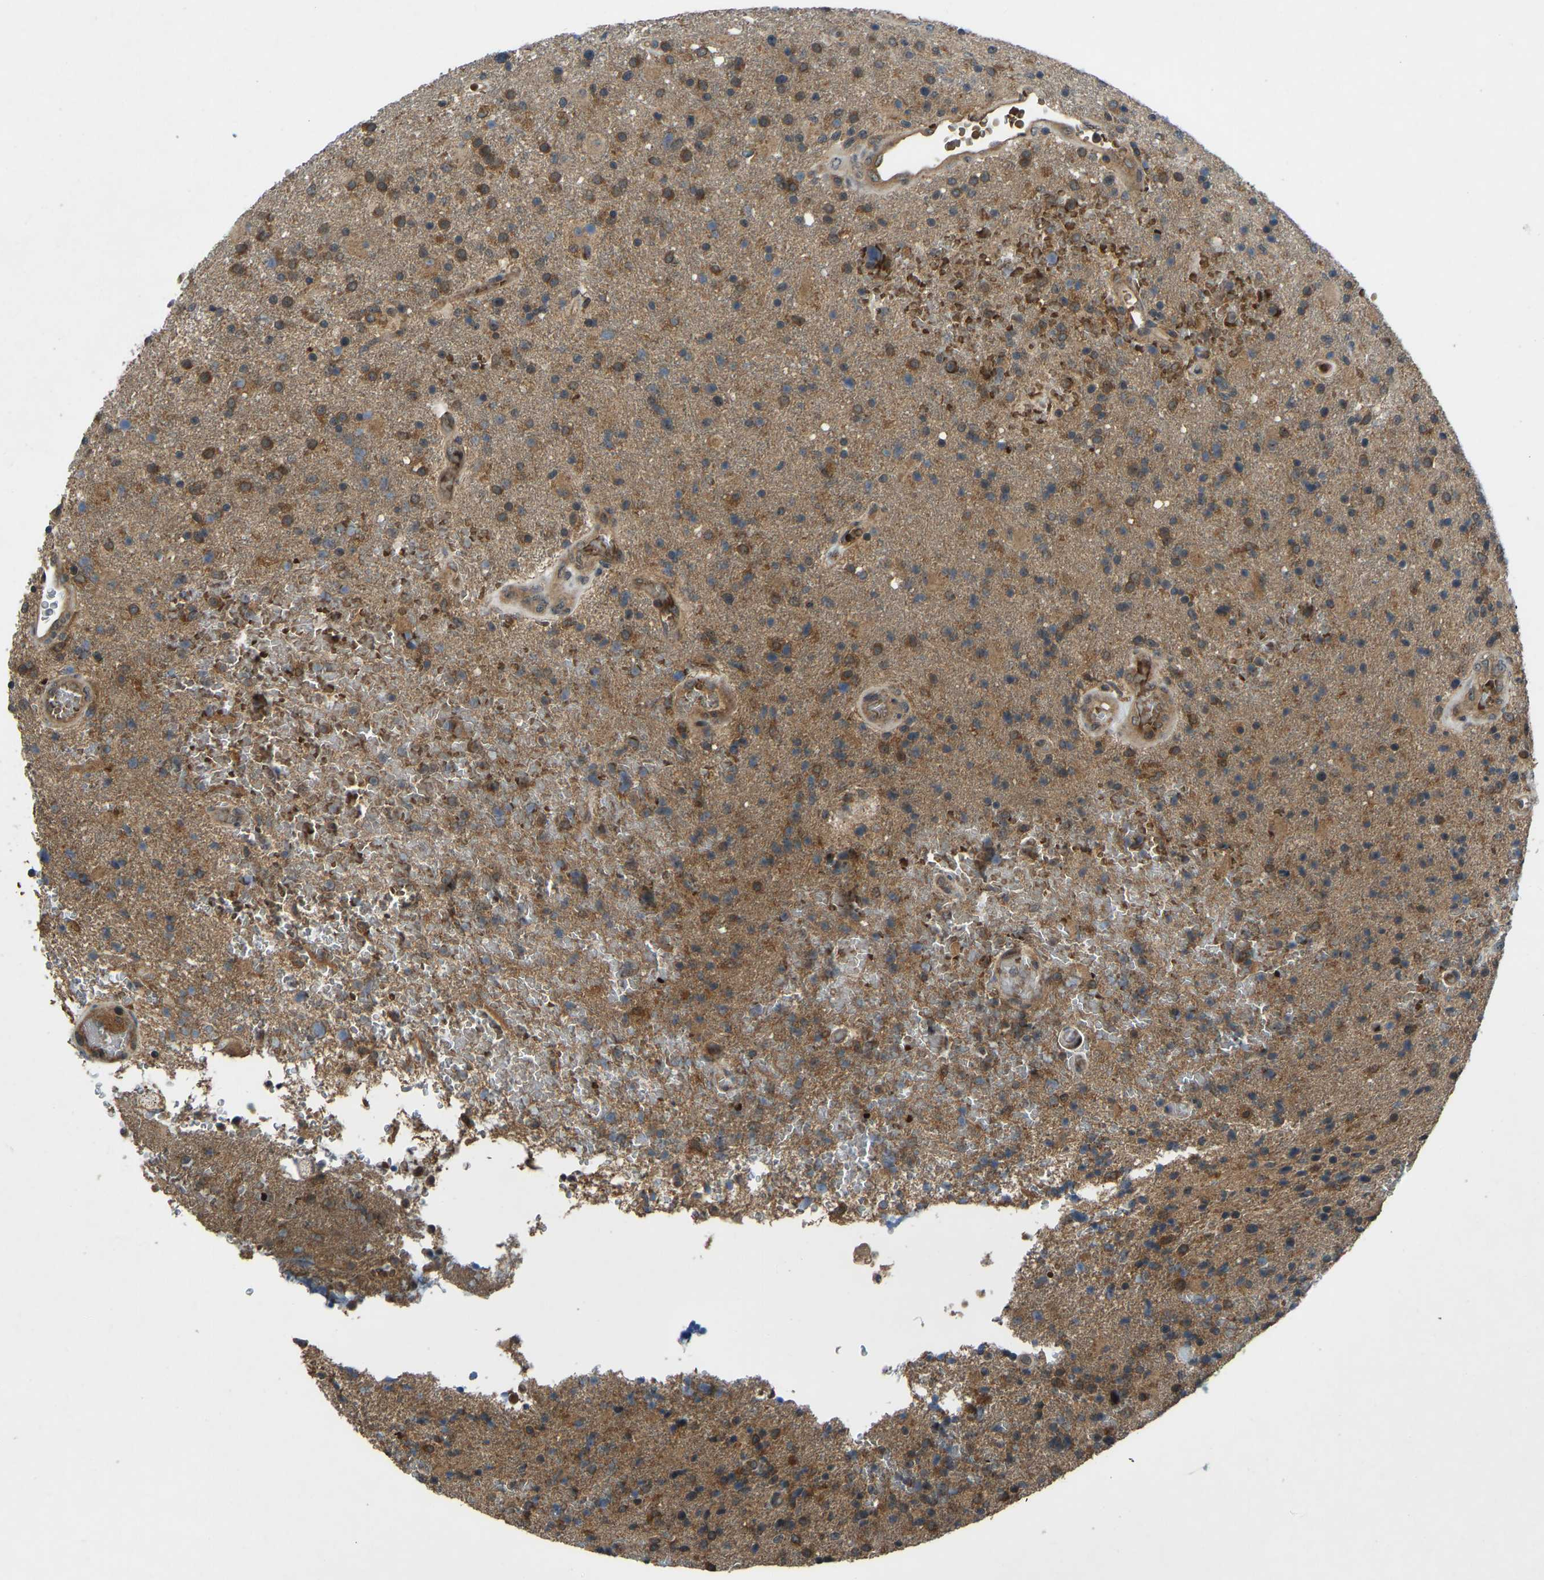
{"staining": {"intensity": "moderate", "quantity": "25%-75%", "location": "cytoplasmic/membranous"}, "tissue": "glioma", "cell_type": "Tumor cells", "image_type": "cancer", "snomed": [{"axis": "morphology", "description": "Glioma, malignant, High grade"}, {"axis": "topography", "description": "Brain"}], "caption": "Moderate cytoplasmic/membranous positivity is seen in about 25%-75% of tumor cells in glioma.", "gene": "ZNF71", "patient": {"sex": "male", "age": 72}}